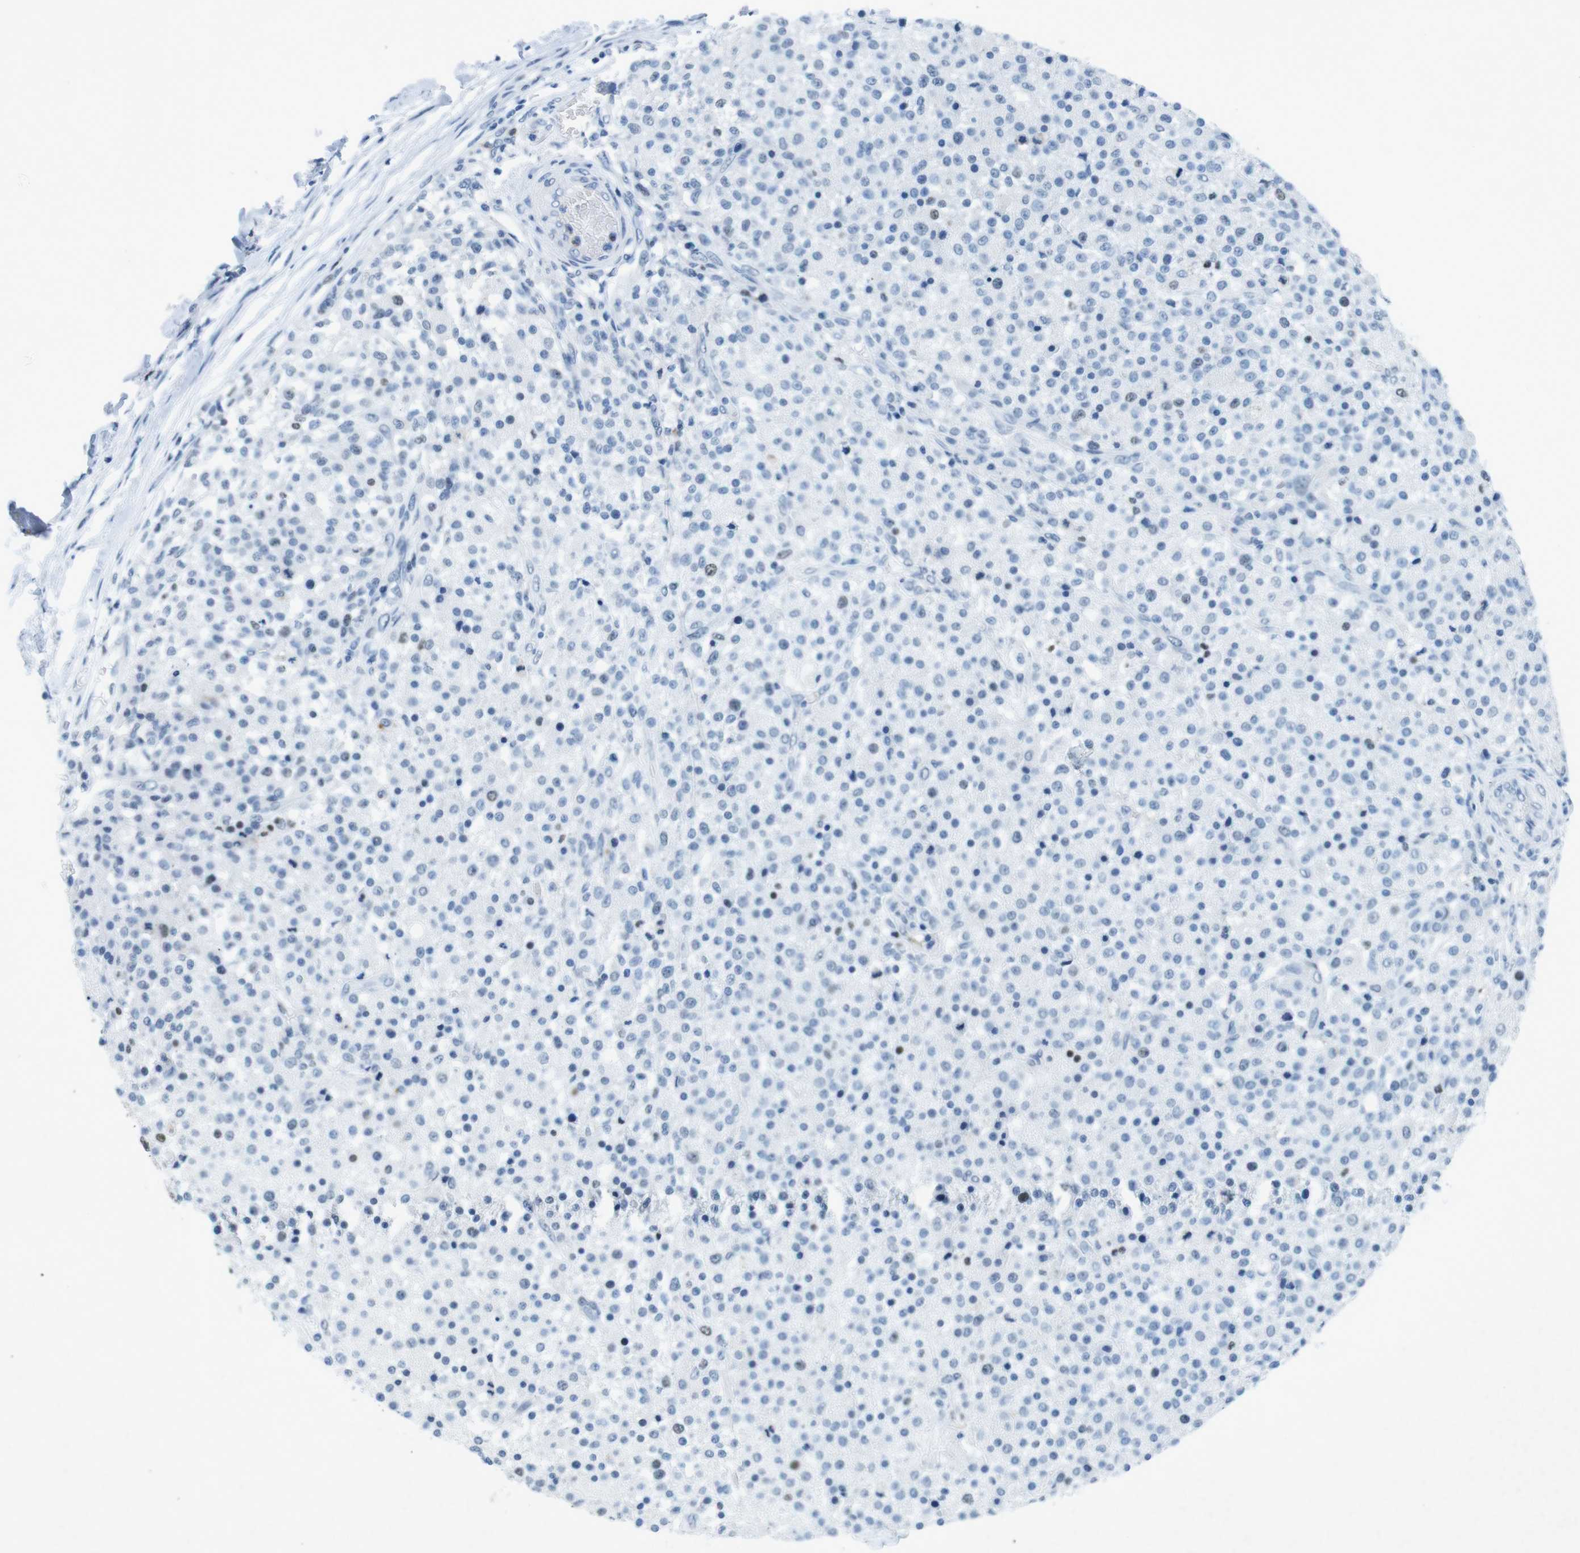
{"staining": {"intensity": "weak", "quantity": "<25%", "location": "nuclear"}, "tissue": "testis cancer", "cell_type": "Tumor cells", "image_type": "cancer", "snomed": [{"axis": "morphology", "description": "Seminoma, NOS"}, {"axis": "topography", "description": "Testis"}], "caption": "There is no significant expression in tumor cells of testis cancer (seminoma).", "gene": "CTAG1B", "patient": {"sex": "male", "age": 59}}